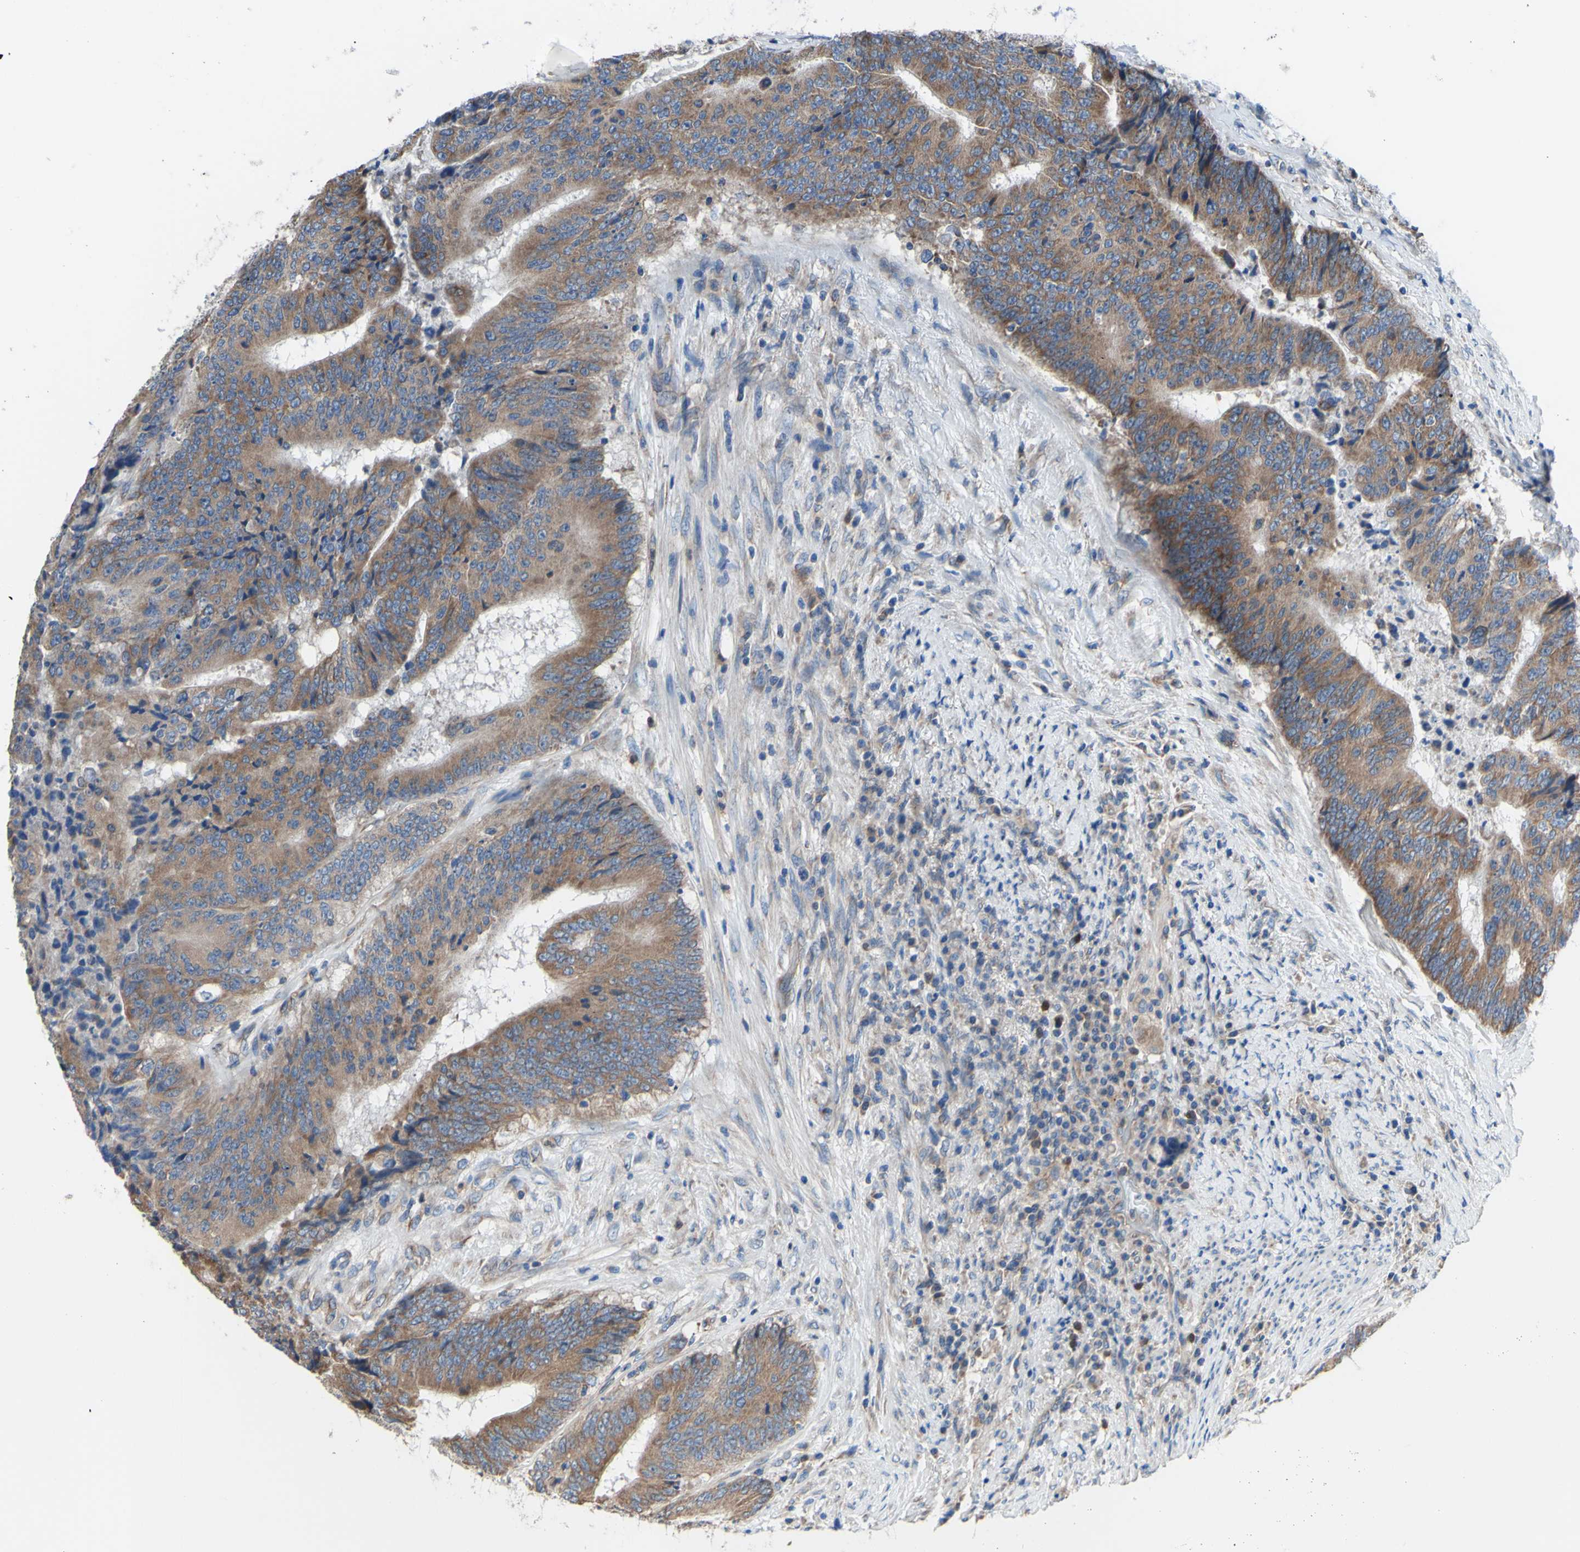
{"staining": {"intensity": "moderate", "quantity": ">75%", "location": "cytoplasmic/membranous"}, "tissue": "colorectal cancer", "cell_type": "Tumor cells", "image_type": "cancer", "snomed": [{"axis": "morphology", "description": "Adenocarcinoma, NOS"}, {"axis": "topography", "description": "Rectum"}], "caption": "Immunohistochemistry (IHC) (DAB (3,3'-diaminobenzidine)) staining of colorectal cancer (adenocarcinoma) reveals moderate cytoplasmic/membranous protein staining in about >75% of tumor cells. Ihc stains the protein in brown and the nuclei are stained blue.", "gene": "FMR1", "patient": {"sex": "male", "age": 72}}